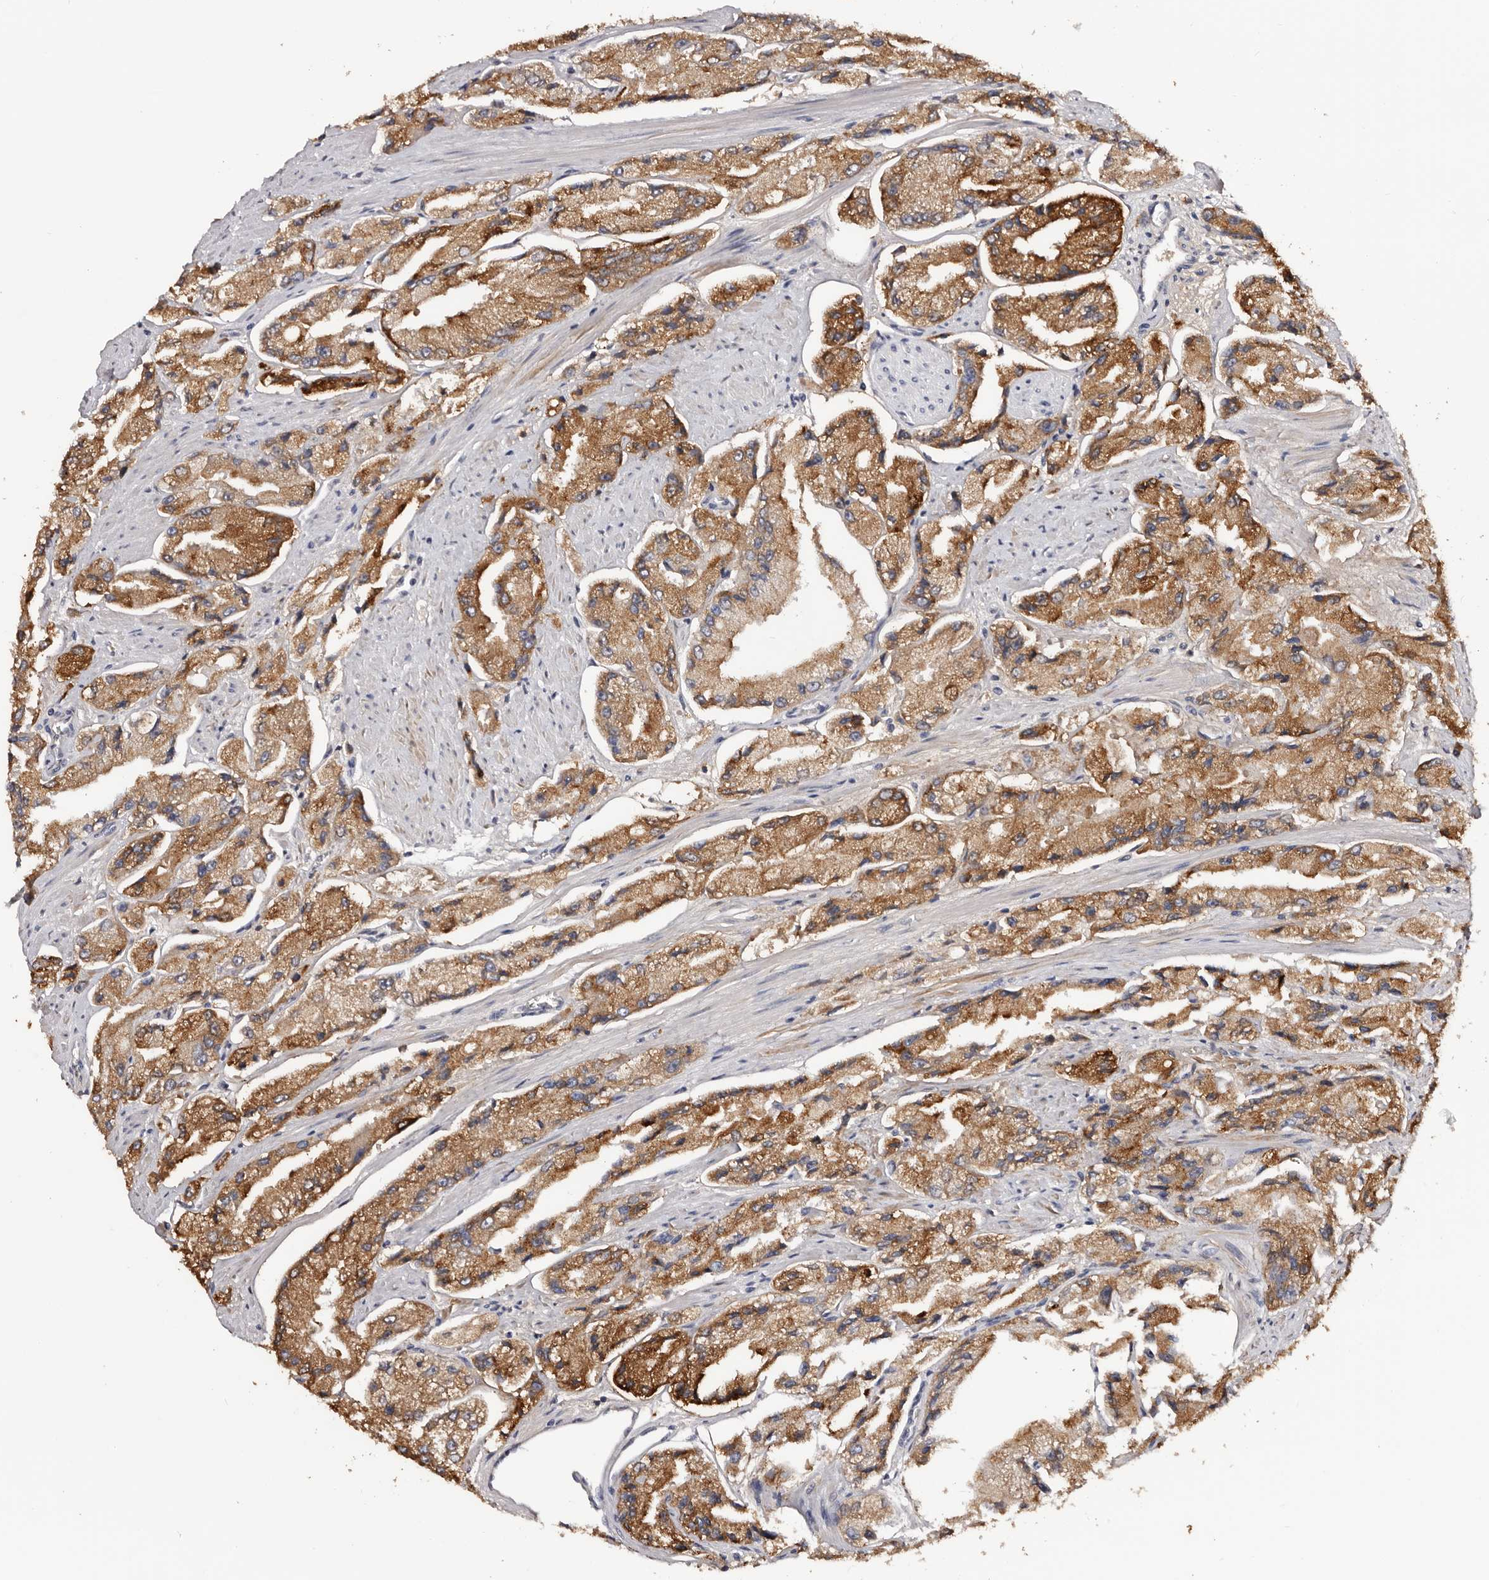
{"staining": {"intensity": "strong", "quantity": ">75%", "location": "cytoplasmic/membranous"}, "tissue": "prostate cancer", "cell_type": "Tumor cells", "image_type": "cancer", "snomed": [{"axis": "morphology", "description": "Adenocarcinoma, High grade"}, {"axis": "topography", "description": "Prostate"}], "caption": "Protein staining shows strong cytoplasmic/membranous positivity in about >75% of tumor cells in prostate cancer.", "gene": "AKNAD1", "patient": {"sex": "male", "age": 58}}